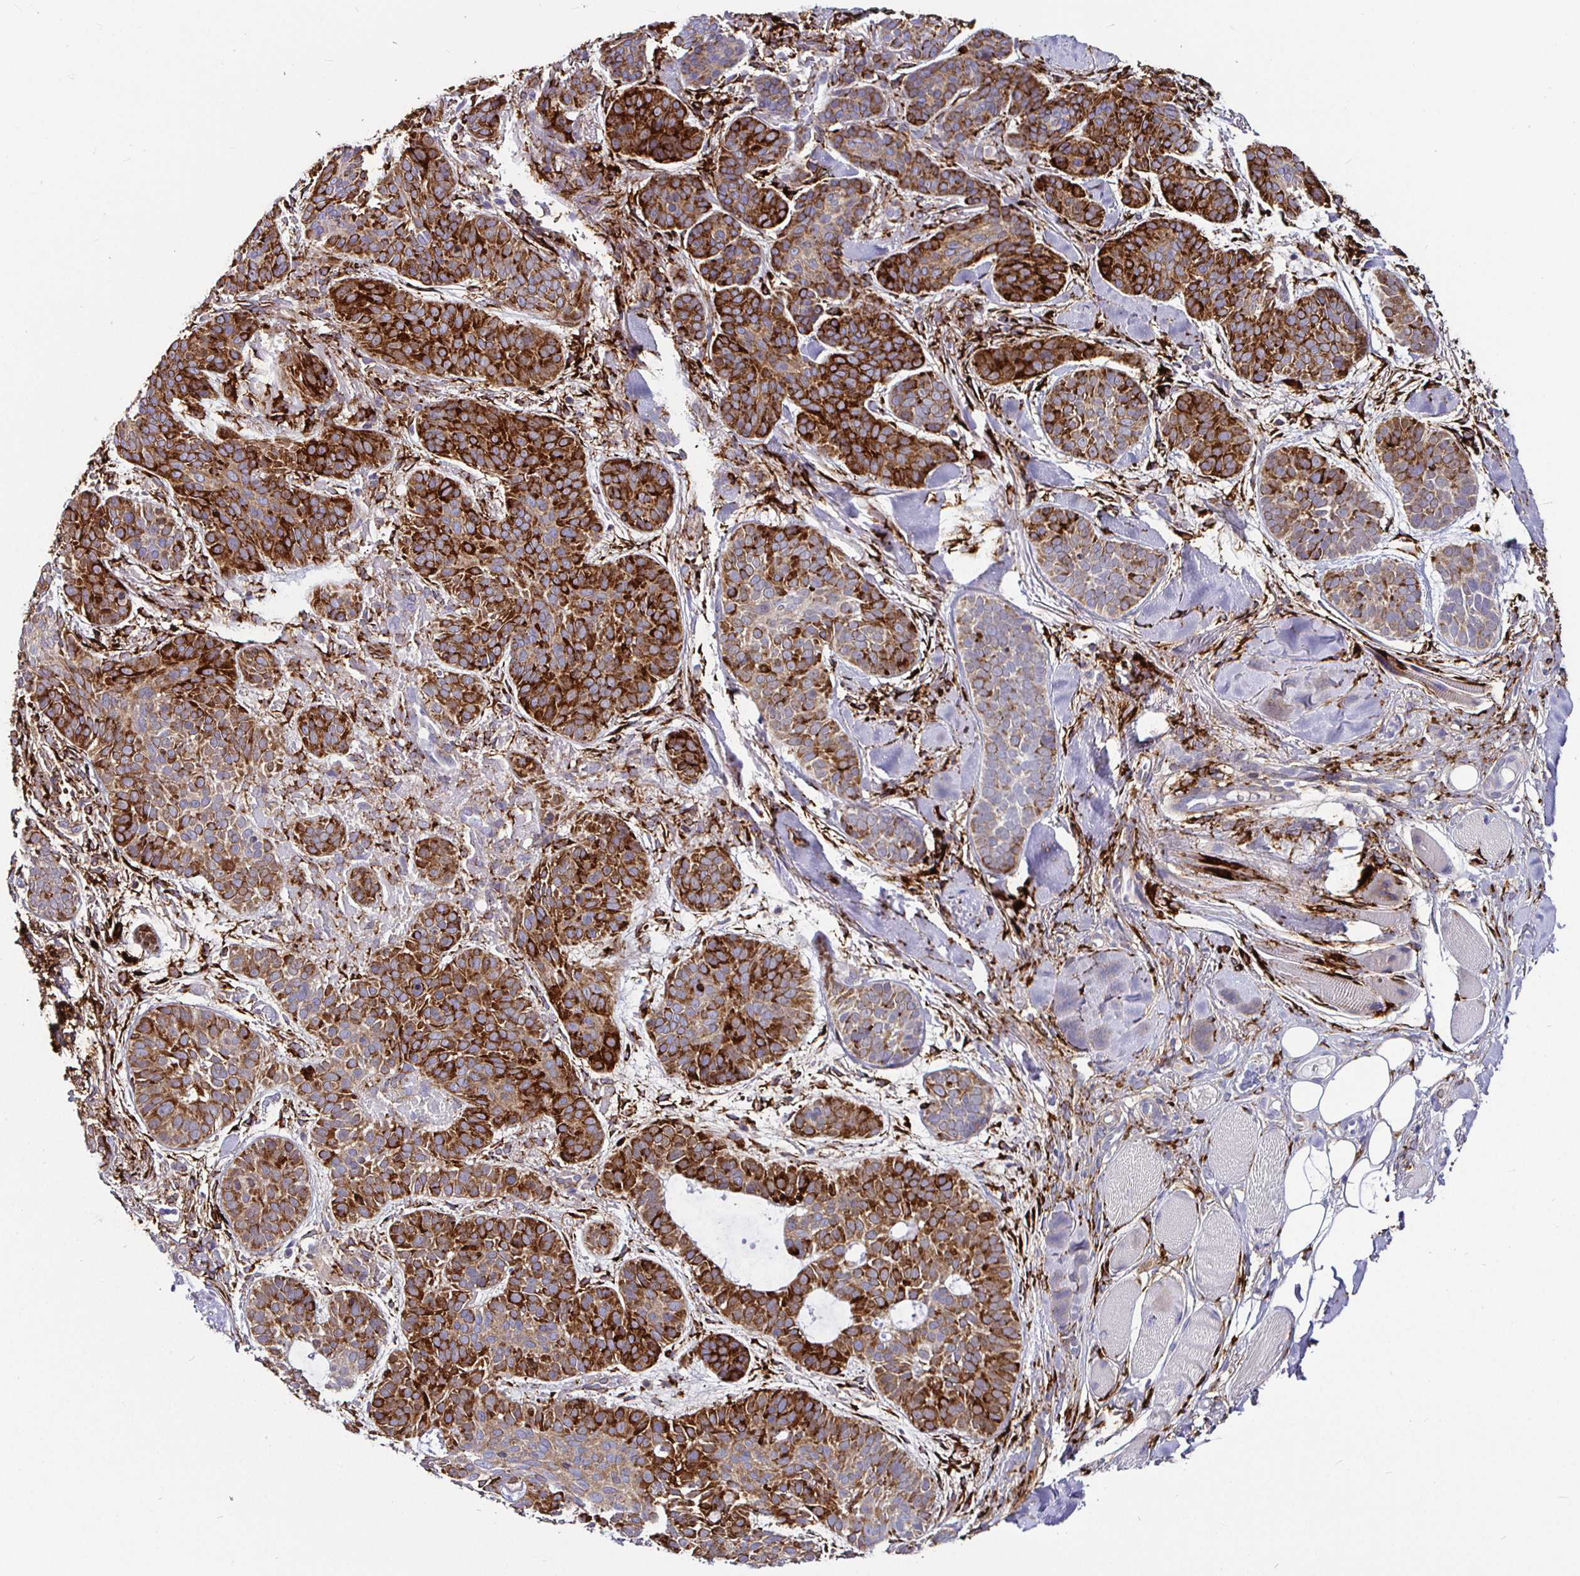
{"staining": {"intensity": "strong", "quantity": ">75%", "location": "cytoplasmic/membranous"}, "tissue": "skin cancer", "cell_type": "Tumor cells", "image_type": "cancer", "snomed": [{"axis": "morphology", "description": "Basal cell carcinoma"}, {"axis": "topography", "description": "Skin"}, {"axis": "topography", "description": "Skin of nose"}], "caption": "This is an image of immunohistochemistry (IHC) staining of skin cancer, which shows strong expression in the cytoplasmic/membranous of tumor cells.", "gene": "P4HA2", "patient": {"sex": "female", "age": 81}}